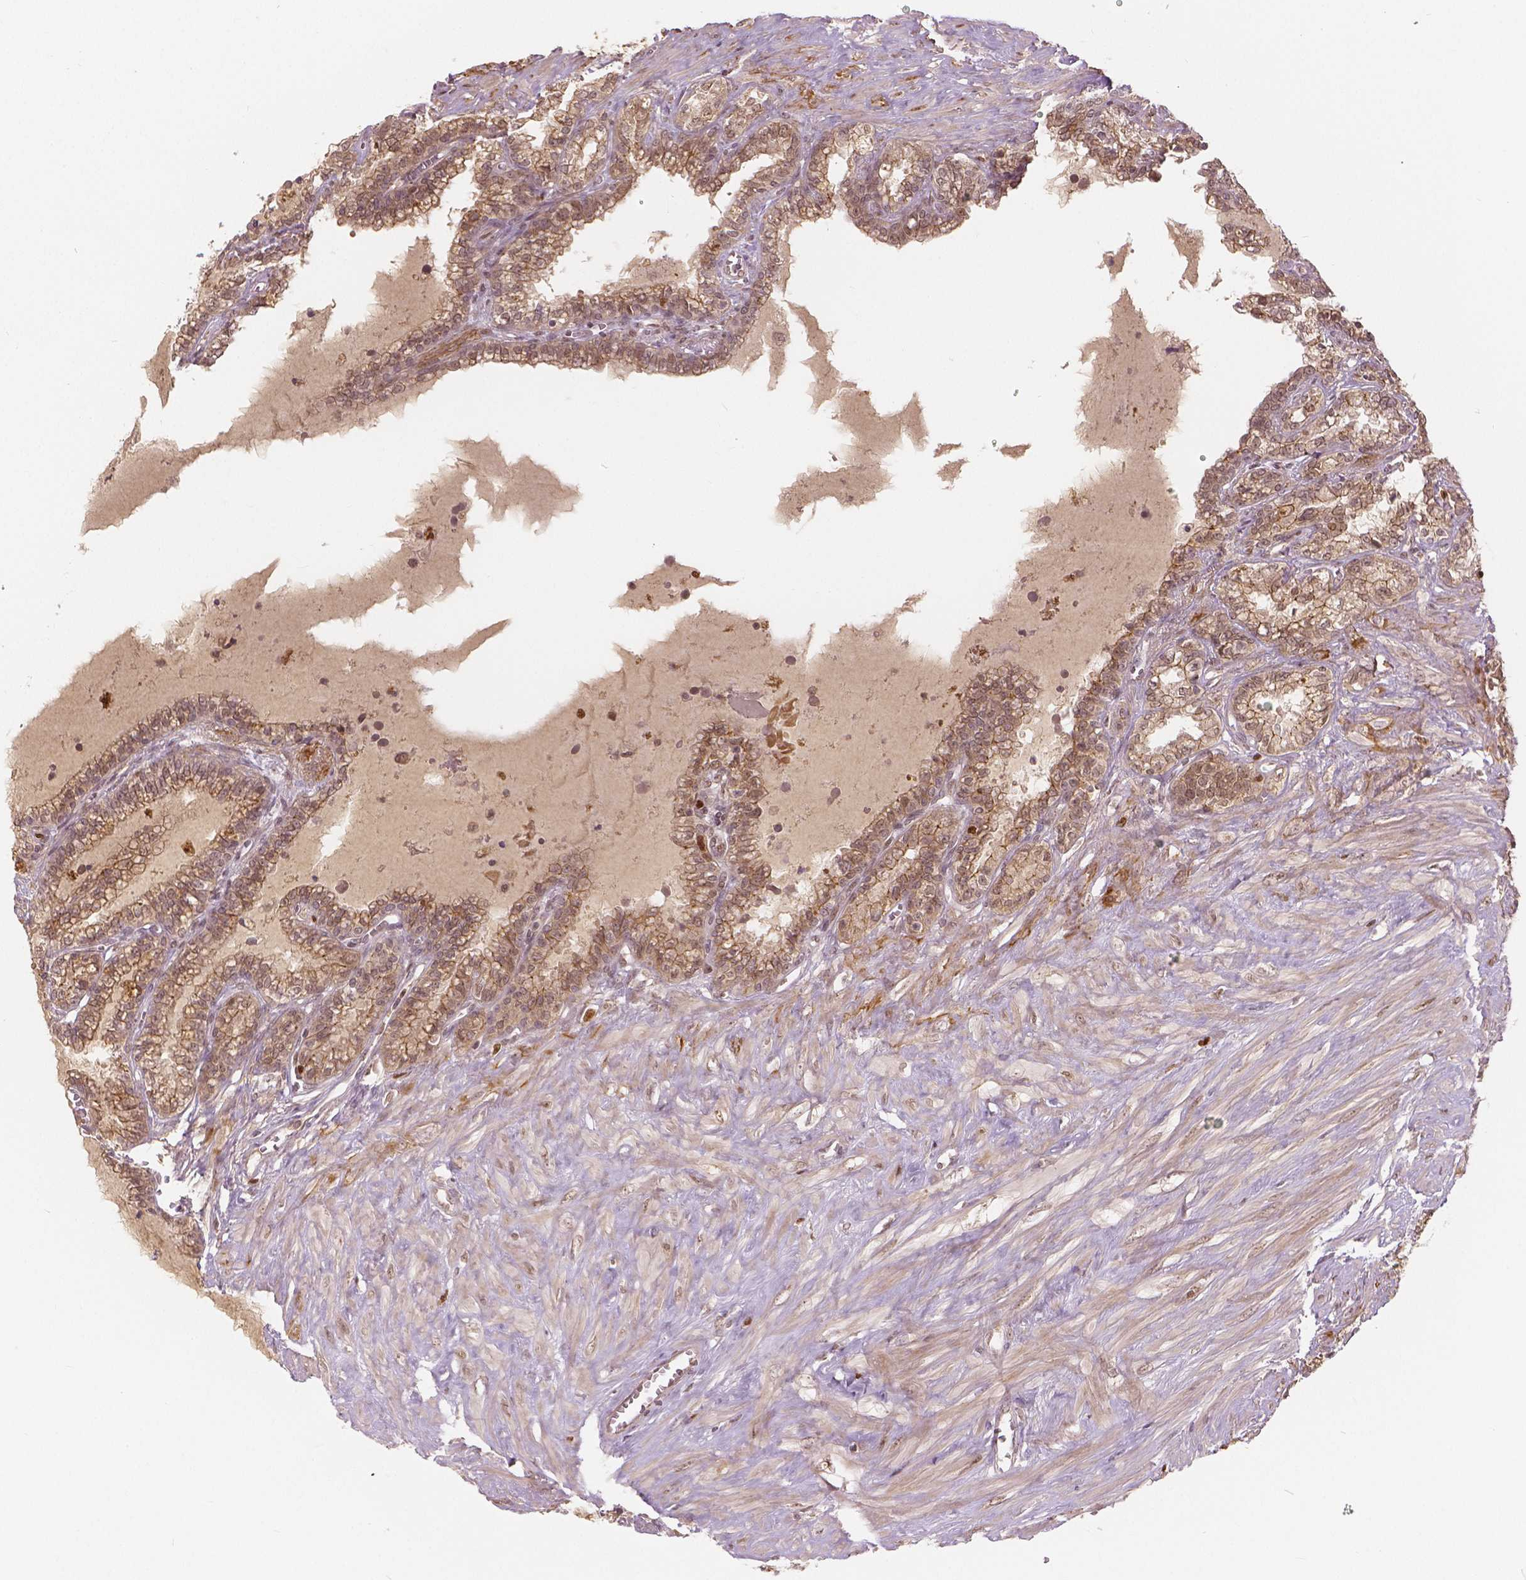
{"staining": {"intensity": "moderate", "quantity": "<25%", "location": "cytoplasmic/membranous,nuclear"}, "tissue": "seminal vesicle", "cell_type": "Glandular cells", "image_type": "normal", "snomed": [{"axis": "morphology", "description": "Normal tissue, NOS"}, {"axis": "morphology", "description": "Urothelial carcinoma, NOS"}, {"axis": "topography", "description": "Urinary bladder"}, {"axis": "topography", "description": "Seminal veicle"}], "caption": "Immunohistochemical staining of benign seminal vesicle exhibits <25% levels of moderate cytoplasmic/membranous,nuclear protein staining in approximately <25% of glandular cells.", "gene": "NSD2", "patient": {"sex": "male", "age": 76}}